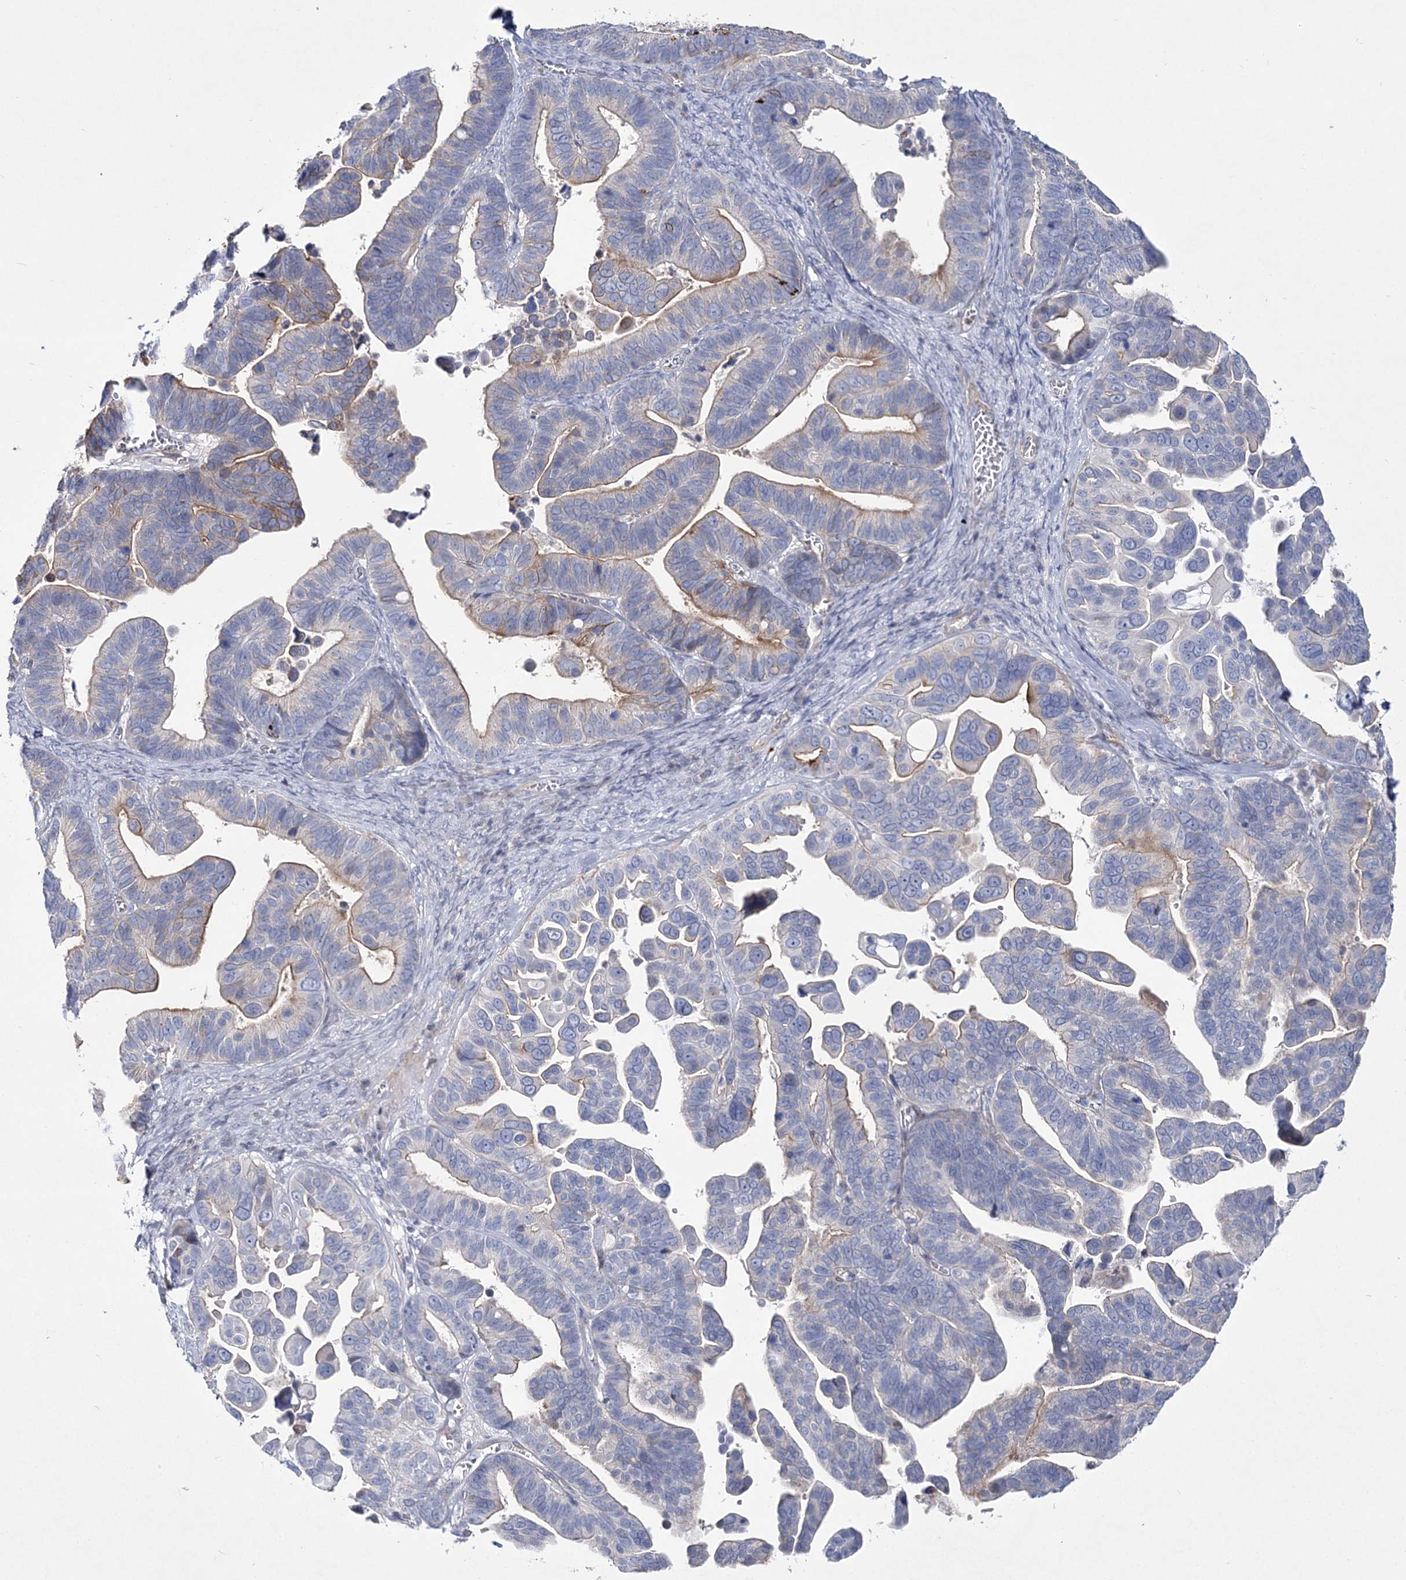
{"staining": {"intensity": "moderate", "quantity": "25%-75%", "location": "cytoplasmic/membranous"}, "tissue": "ovarian cancer", "cell_type": "Tumor cells", "image_type": "cancer", "snomed": [{"axis": "morphology", "description": "Cystadenocarcinoma, serous, NOS"}, {"axis": "topography", "description": "Ovary"}], "caption": "Ovarian serous cystadenocarcinoma stained with immunohistochemistry (IHC) exhibits moderate cytoplasmic/membranous expression in approximately 25%-75% of tumor cells.", "gene": "ANO1", "patient": {"sex": "female", "age": 56}}